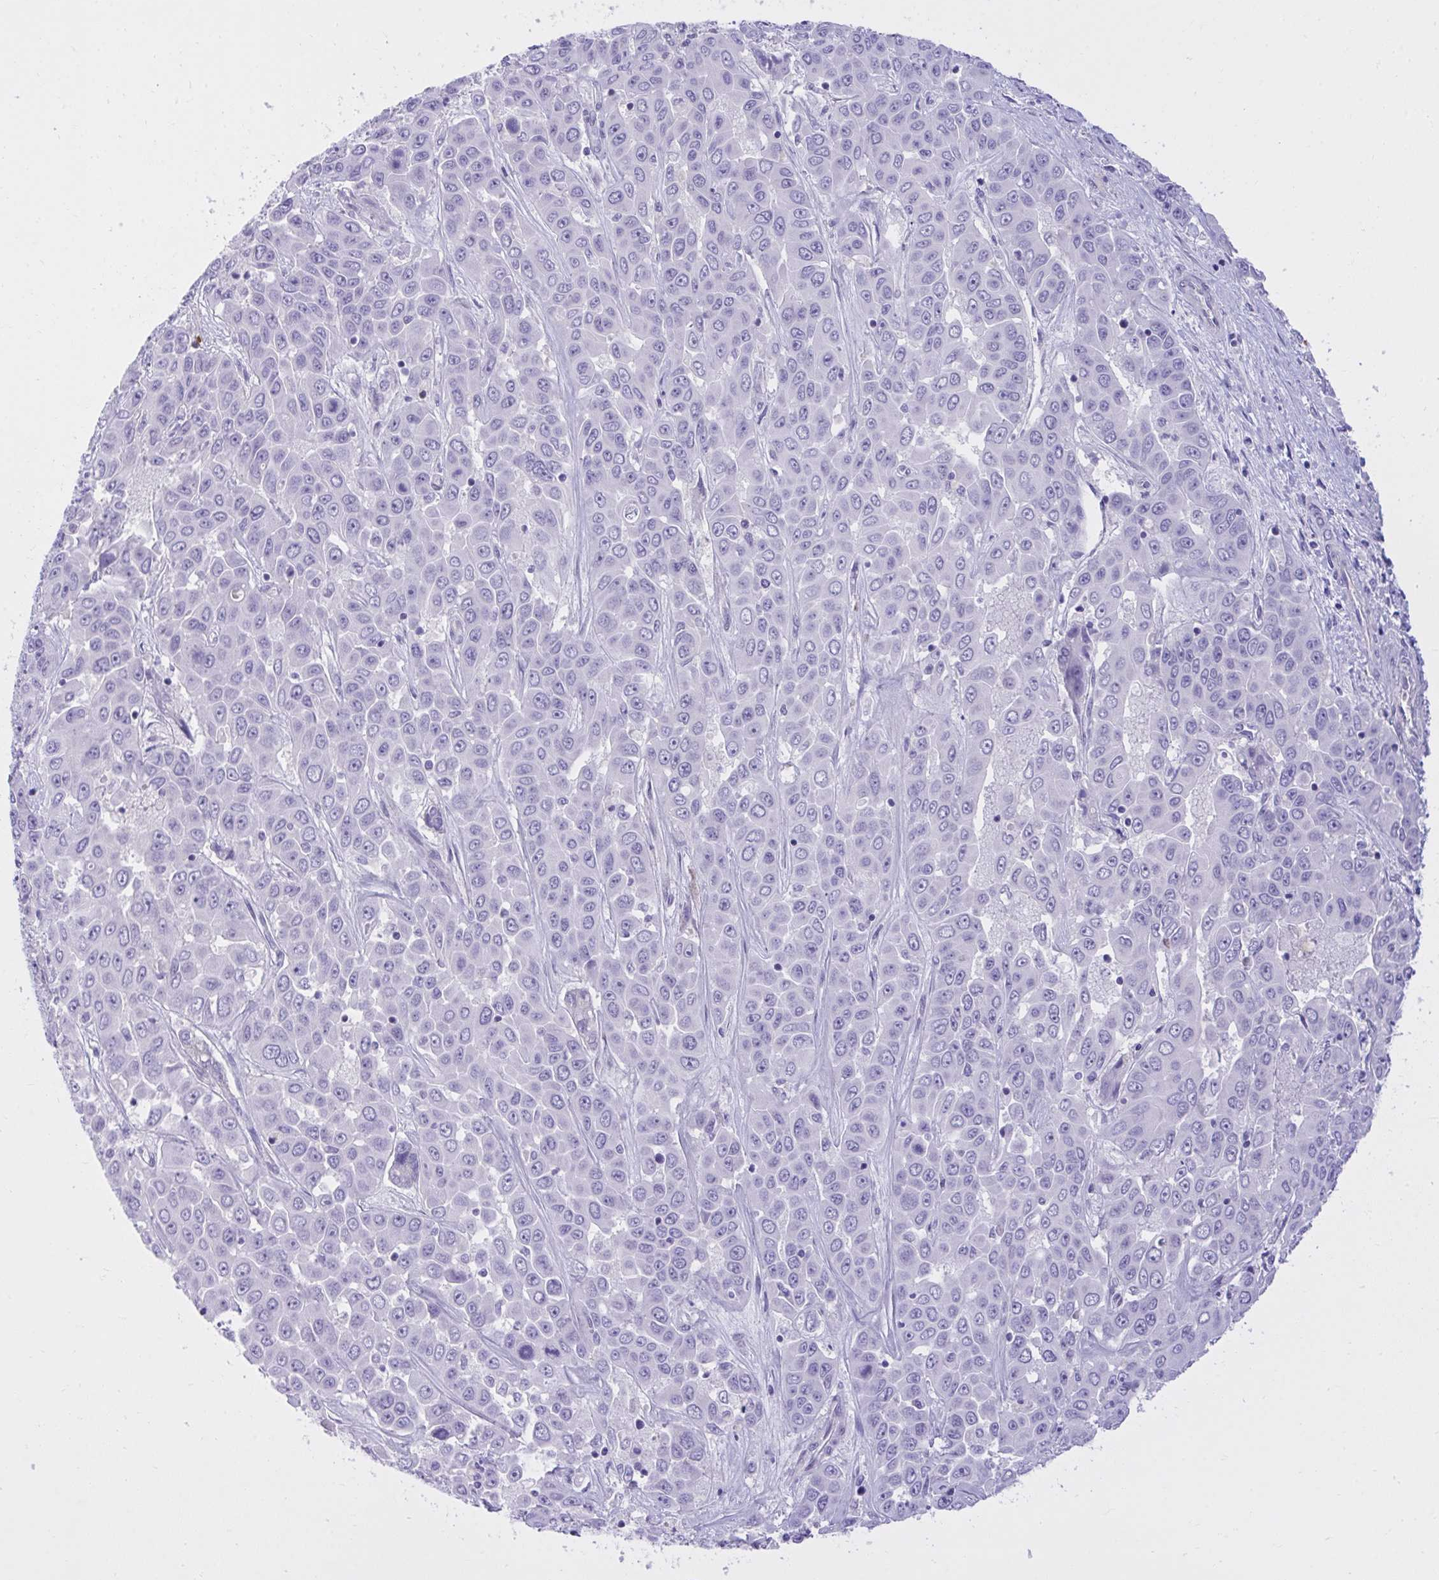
{"staining": {"intensity": "negative", "quantity": "none", "location": "none"}, "tissue": "liver cancer", "cell_type": "Tumor cells", "image_type": "cancer", "snomed": [{"axis": "morphology", "description": "Cholangiocarcinoma"}, {"axis": "topography", "description": "Liver"}], "caption": "Liver cholangiocarcinoma was stained to show a protein in brown. There is no significant expression in tumor cells.", "gene": "PGM2L1", "patient": {"sex": "female", "age": 52}}